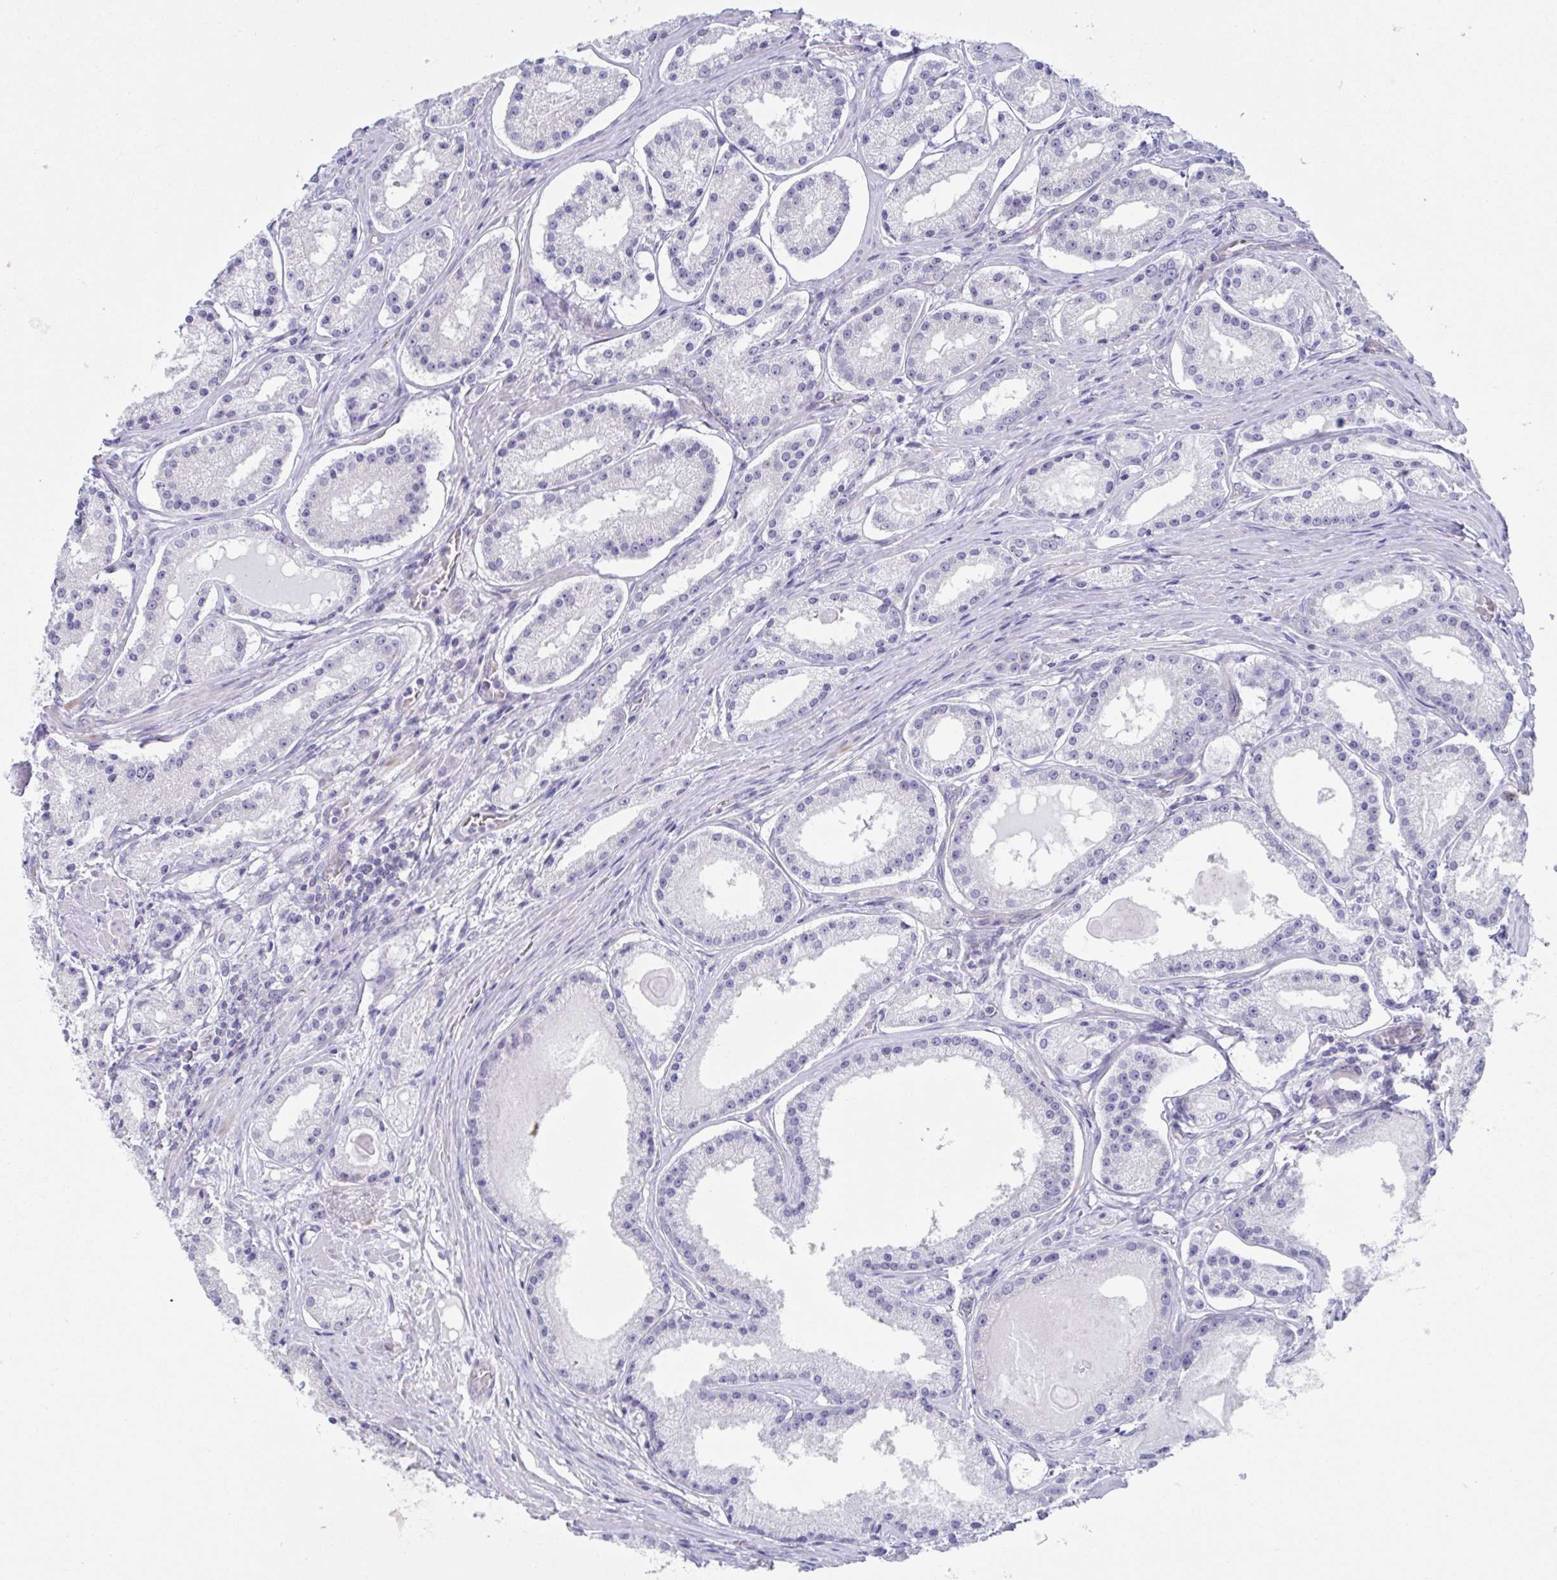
{"staining": {"intensity": "negative", "quantity": "none", "location": "none"}, "tissue": "prostate cancer", "cell_type": "Tumor cells", "image_type": "cancer", "snomed": [{"axis": "morphology", "description": "Adenocarcinoma, Low grade"}, {"axis": "topography", "description": "Prostate"}], "caption": "Tumor cells show no significant protein positivity in low-grade adenocarcinoma (prostate).", "gene": "TEX12", "patient": {"sex": "male", "age": 57}}